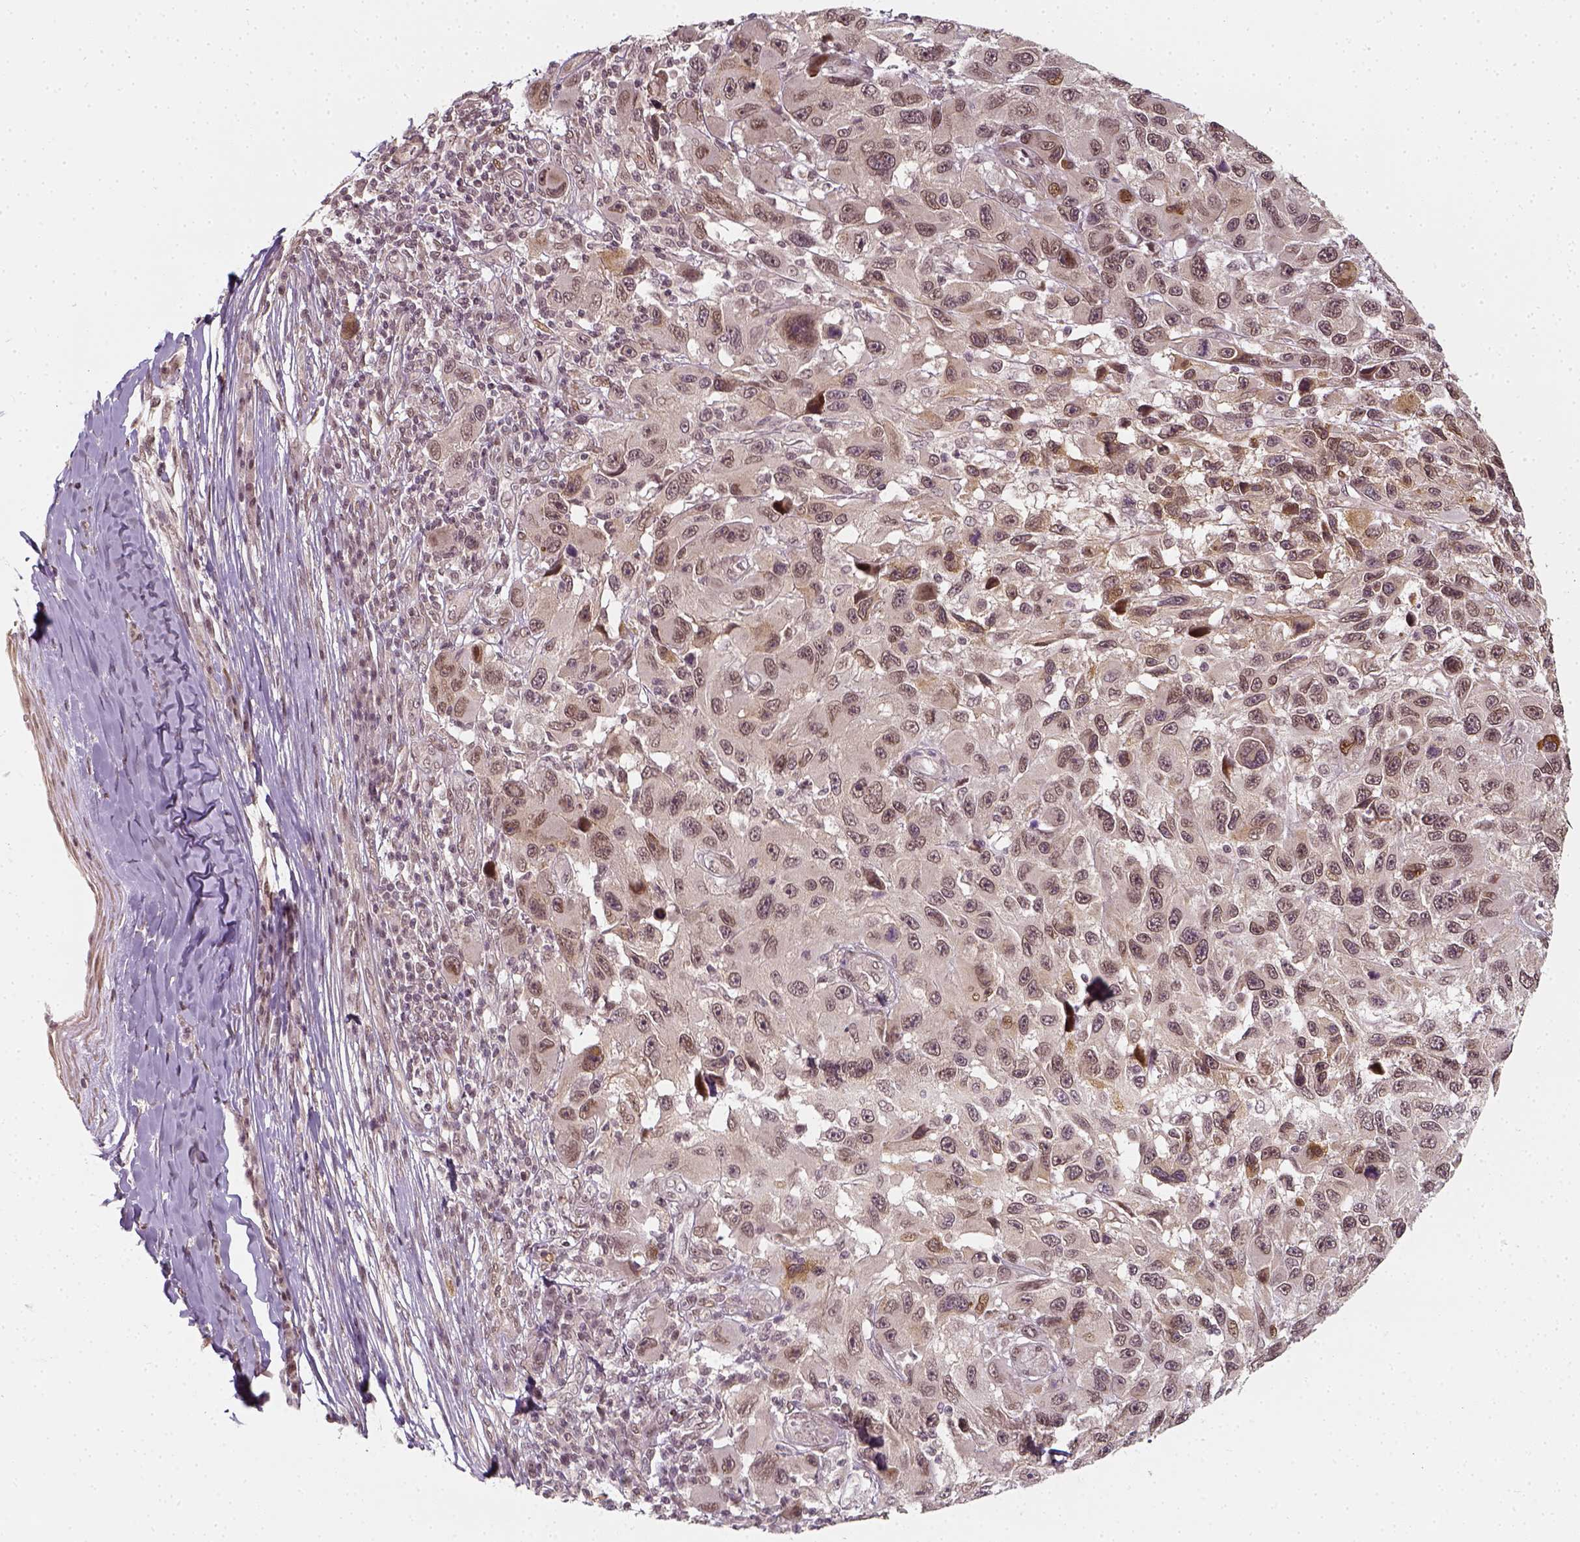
{"staining": {"intensity": "weak", "quantity": "<25%", "location": "nuclear"}, "tissue": "melanoma", "cell_type": "Tumor cells", "image_type": "cancer", "snomed": [{"axis": "morphology", "description": "Malignant melanoma, NOS"}, {"axis": "topography", "description": "Skin"}], "caption": "A high-resolution histopathology image shows immunohistochemistry (IHC) staining of malignant melanoma, which displays no significant expression in tumor cells. The staining was performed using DAB to visualize the protein expression in brown, while the nuclei were stained in blue with hematoxylin (Magnification: 20x).", "gene": "ZMAT3", "patient": {"sex": "male", "age": 53}}